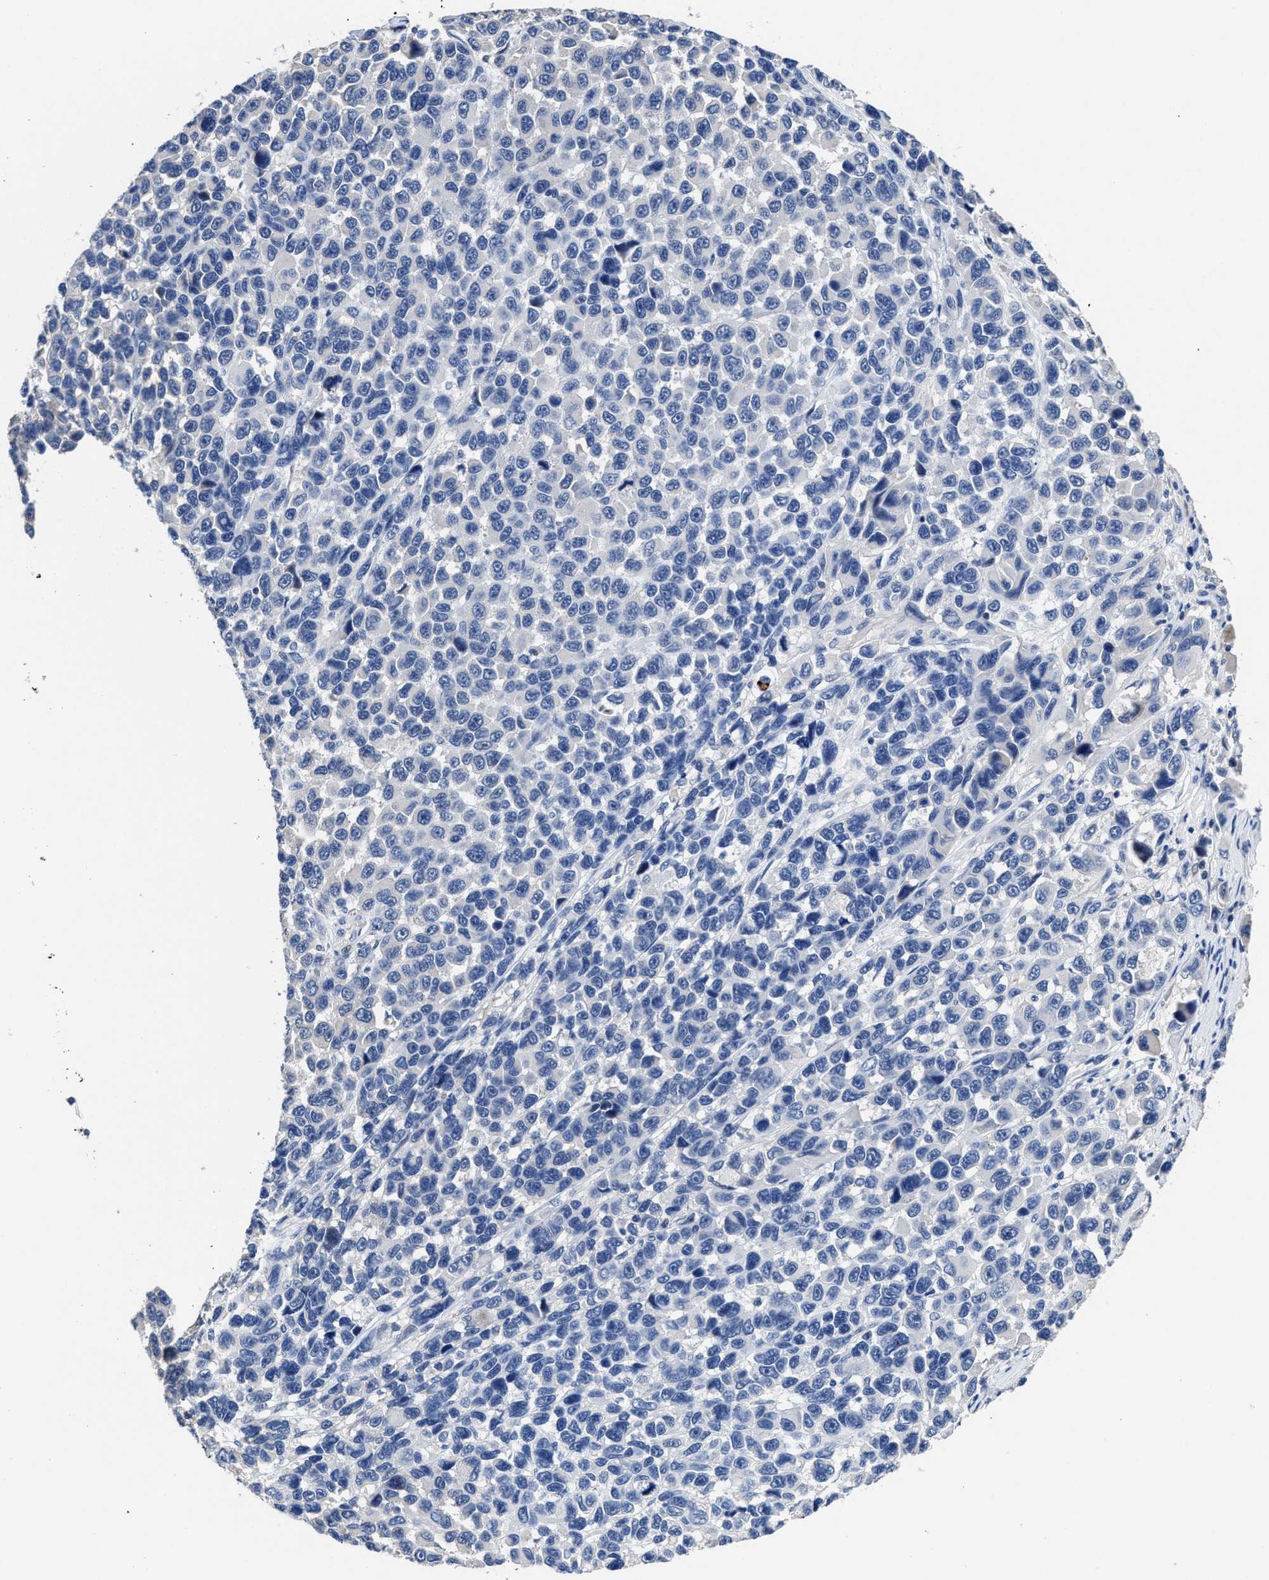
{"staining": {"intensity": "negative", "quantity": "none", "location": "none"}, "tissue": "melanoma", "cell_type": "Tumor cells", "image_type": "cancer", "snomed": [{"axis": "morphology", "description": "Malignant melanoma, NOS"}, {"axis": "topography", "description": "Skin"}], "caption": "The photomicrograph displays no significant expression in tumor cells of malignant melanoma.", "gene": "HOOK1", "patient": {"sex": "male", "age": 53}}